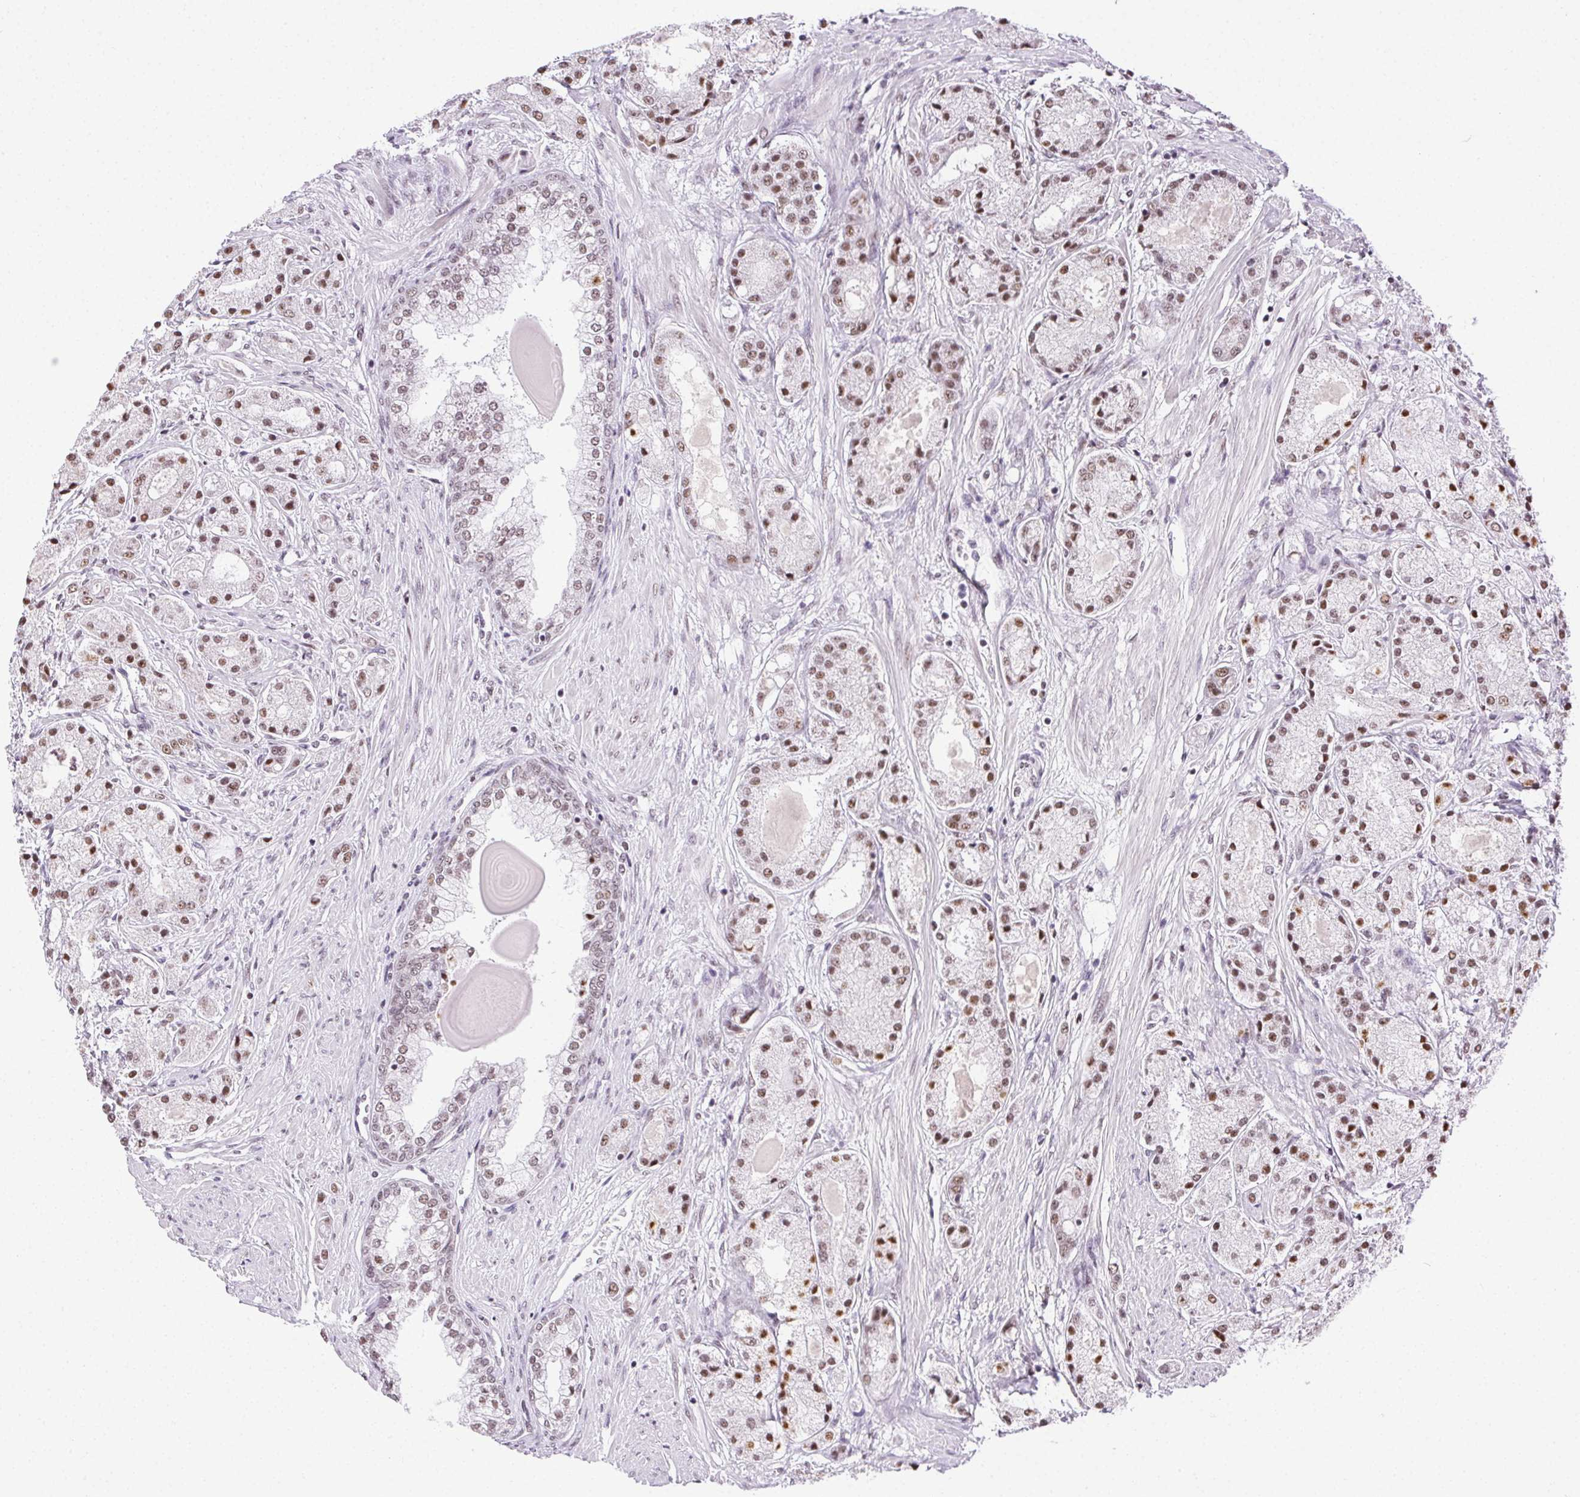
{"staining": {"intensity": "moderate", "quantity": "25%-75%", "location": "nuclear"}, "tissue": "prostate cancer", "cell_type": "Tumor cells", "image_type": "cancer", "snomed": [{"axis": "morphology", "description": "Adenocarcinoma, High grade"}, {"axis": "topography", "description": "Prostate"}], "caption": "Tumor cells exhibit moderate nuclear staining in approximately 25%-75% of cells in prostate adenocarcinoma (high-grade). The protein of interest is stained brown, and the nuclei are stained in blue (DAB (3,3'-diaminobenzidine) IHC with brightfield microscopy, high magnification).", "gene": "TRA2B", "patient": {"sex": "male", "age": 67}}